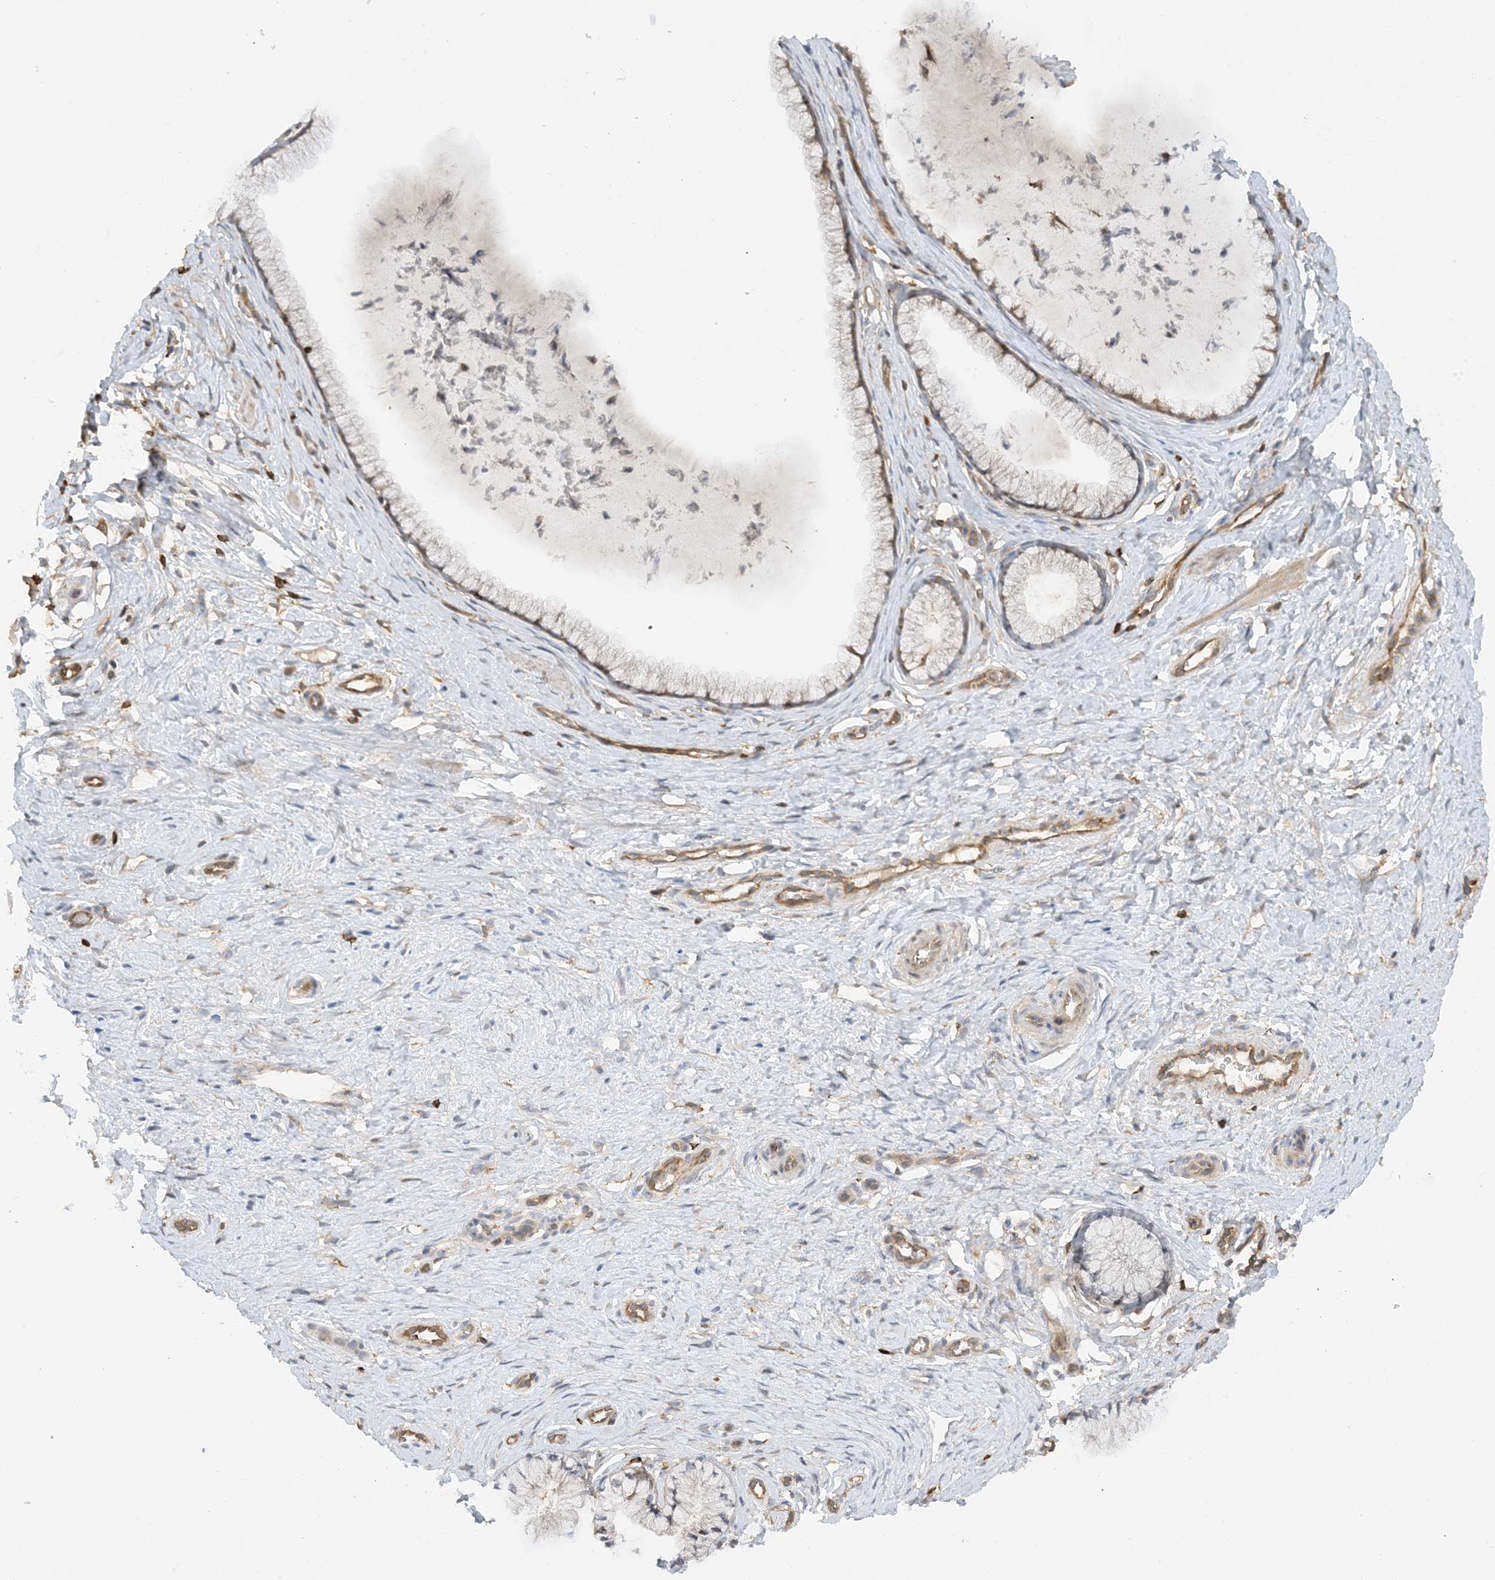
{"staining": {"intensity": "moderate", "quantity": "25%-75%", "location": "cytoplasmic/membranous"}, "tissue": "cervix", "cell_type": "Glandular cells", "image_type": "normal", "snomed": [{"axis": "morphology", "description": "Normal tissue, NOS"}, {"axis": "topography", "description": "Cervix"}], "caption": "Protein expression analysis of benign human cervix reveals moderate cytoplasmic/membranous positivity in about 25%-75% of glandular cells.", "gene": "PHACTR2", "patient": {"sex": "female", "age": 36}}